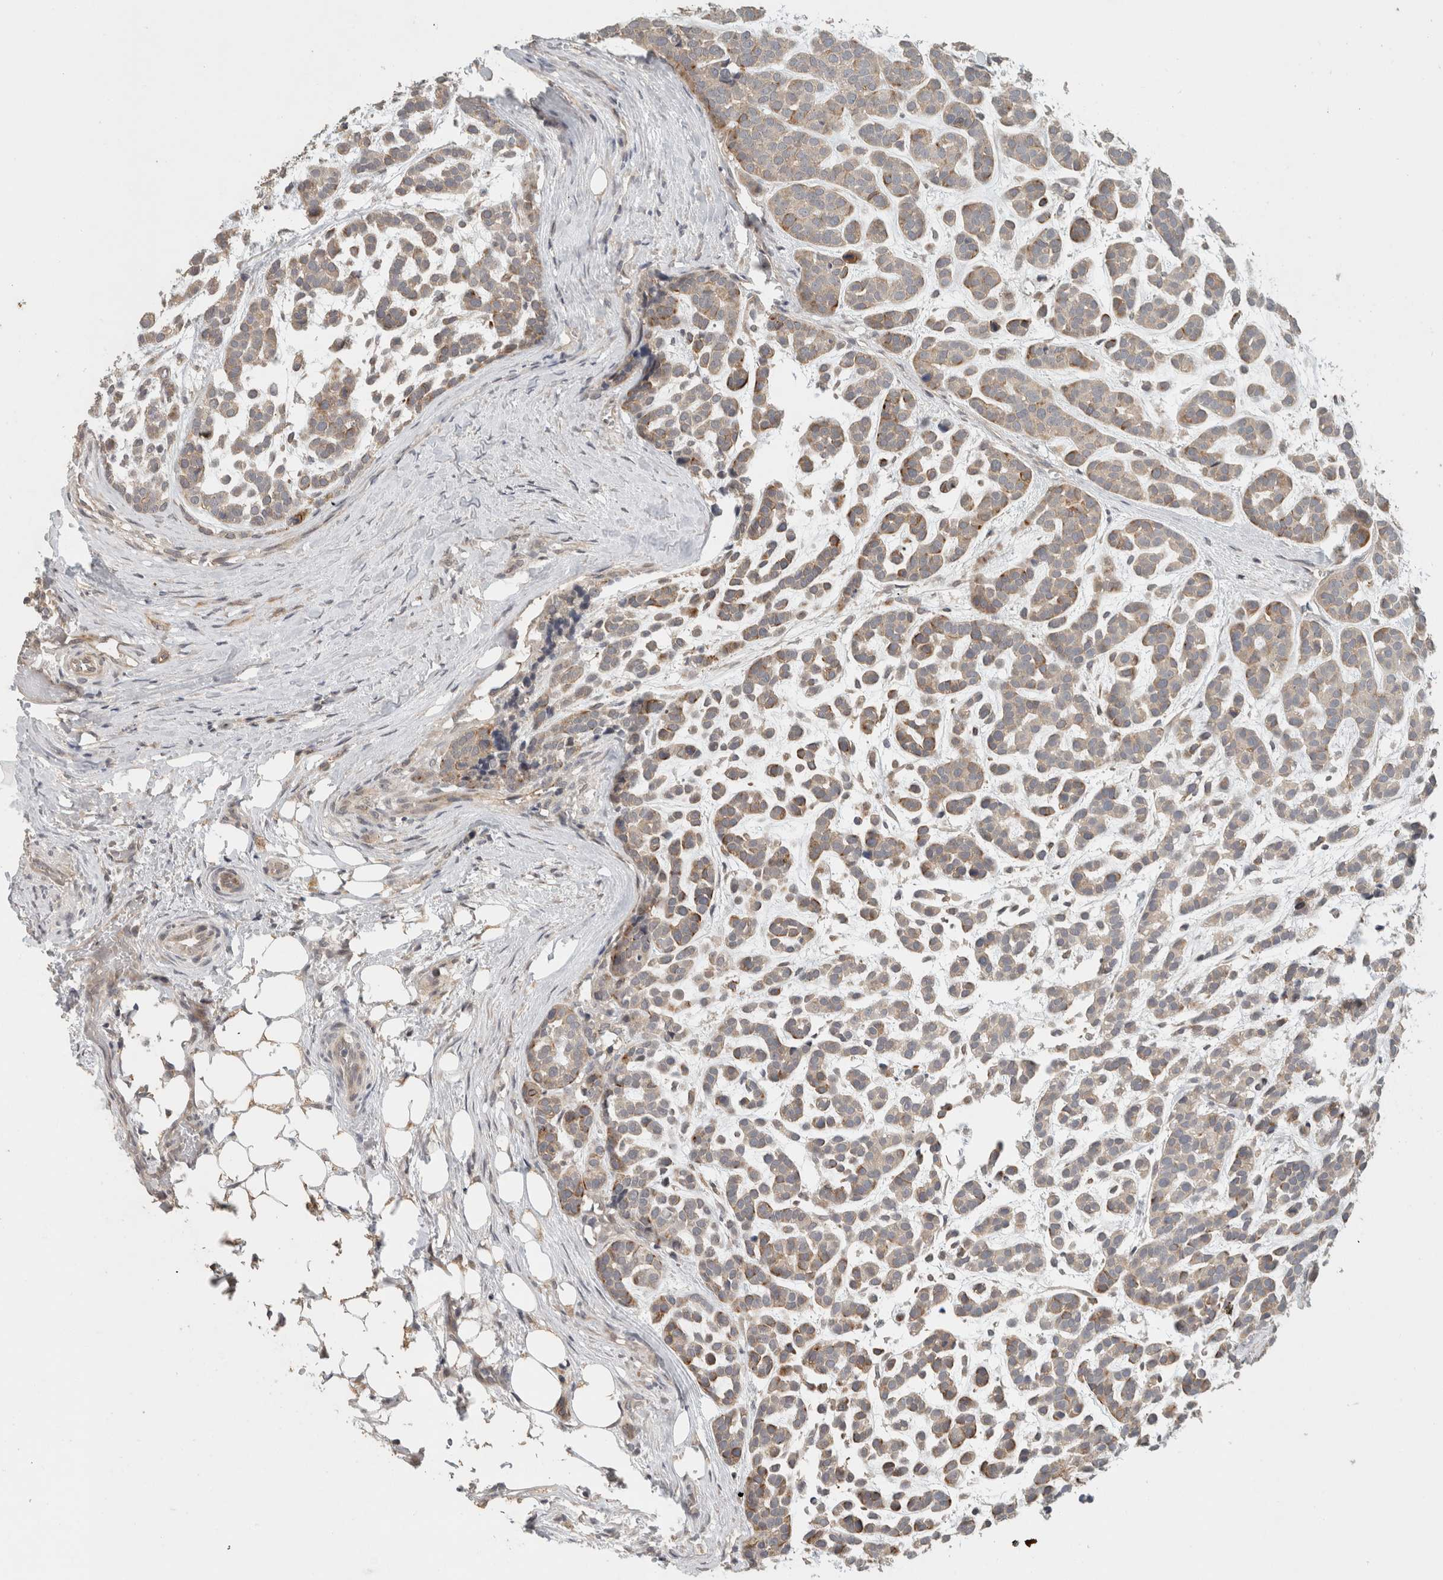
{"staining": {"intensity": "weak", "quantity": ">75%", "location": "cytoplasmic/membranous"}, "tissue": "head and neck cancer", "cell_type": "Tumor cells", "image_type": "cancer", "snomed": [{"axis": "morphology", "description": "Adenocarcinoma, NOS"}, {"axis": "morphology", "description": "Adenoma, NOS"}, {"axis": "topography", "description": "Head-Neck"}], "caption": "Protein expression analysis of head and neck cancer (adenocarcinoma) demonstrates weak cytoplasmic/membranous expression in about >75% of tumor cells.", "gene": "ERCC6L2", "patient": {"sex": "female", "age": 55}}